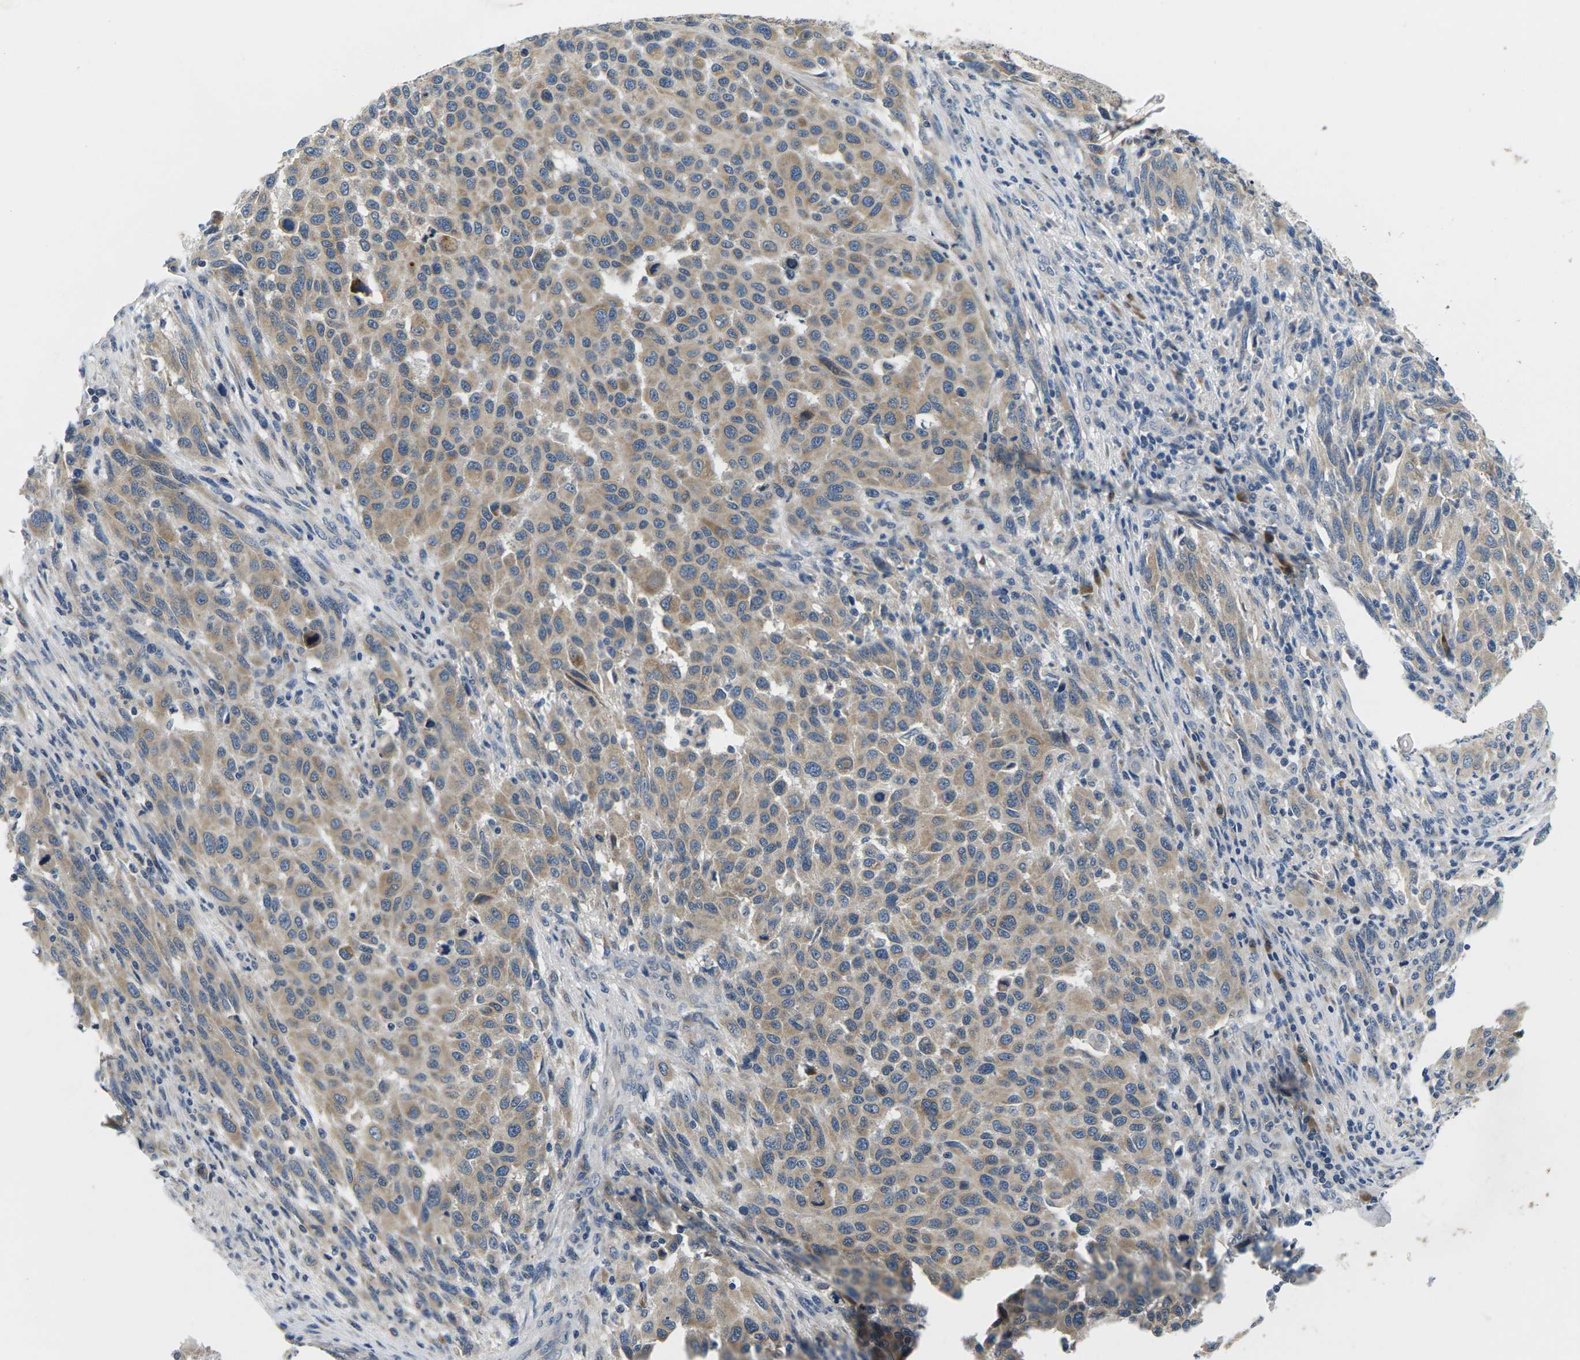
{"staining": {"intensity": "weak", "quantity": ">75%", "location": "cytoplasmic/membranous"}, "tissue": "melanoma", "cell_type": "Tumor cells", "image_type": "cancer", "snomed": [{"axis": "morphology", "description": "Malignant melanoma, Metastatic site"}, {"axis": "topography", "description": "Lymph node"}], "caption": "Melanoma tissue demonstrates weak cytoplasmic/membranous expression in about >75% of tumor cells, visualized by immunohistochemistry.", "gene": "ERGIC3", "patient": {"sex": "male", "age": 61}}